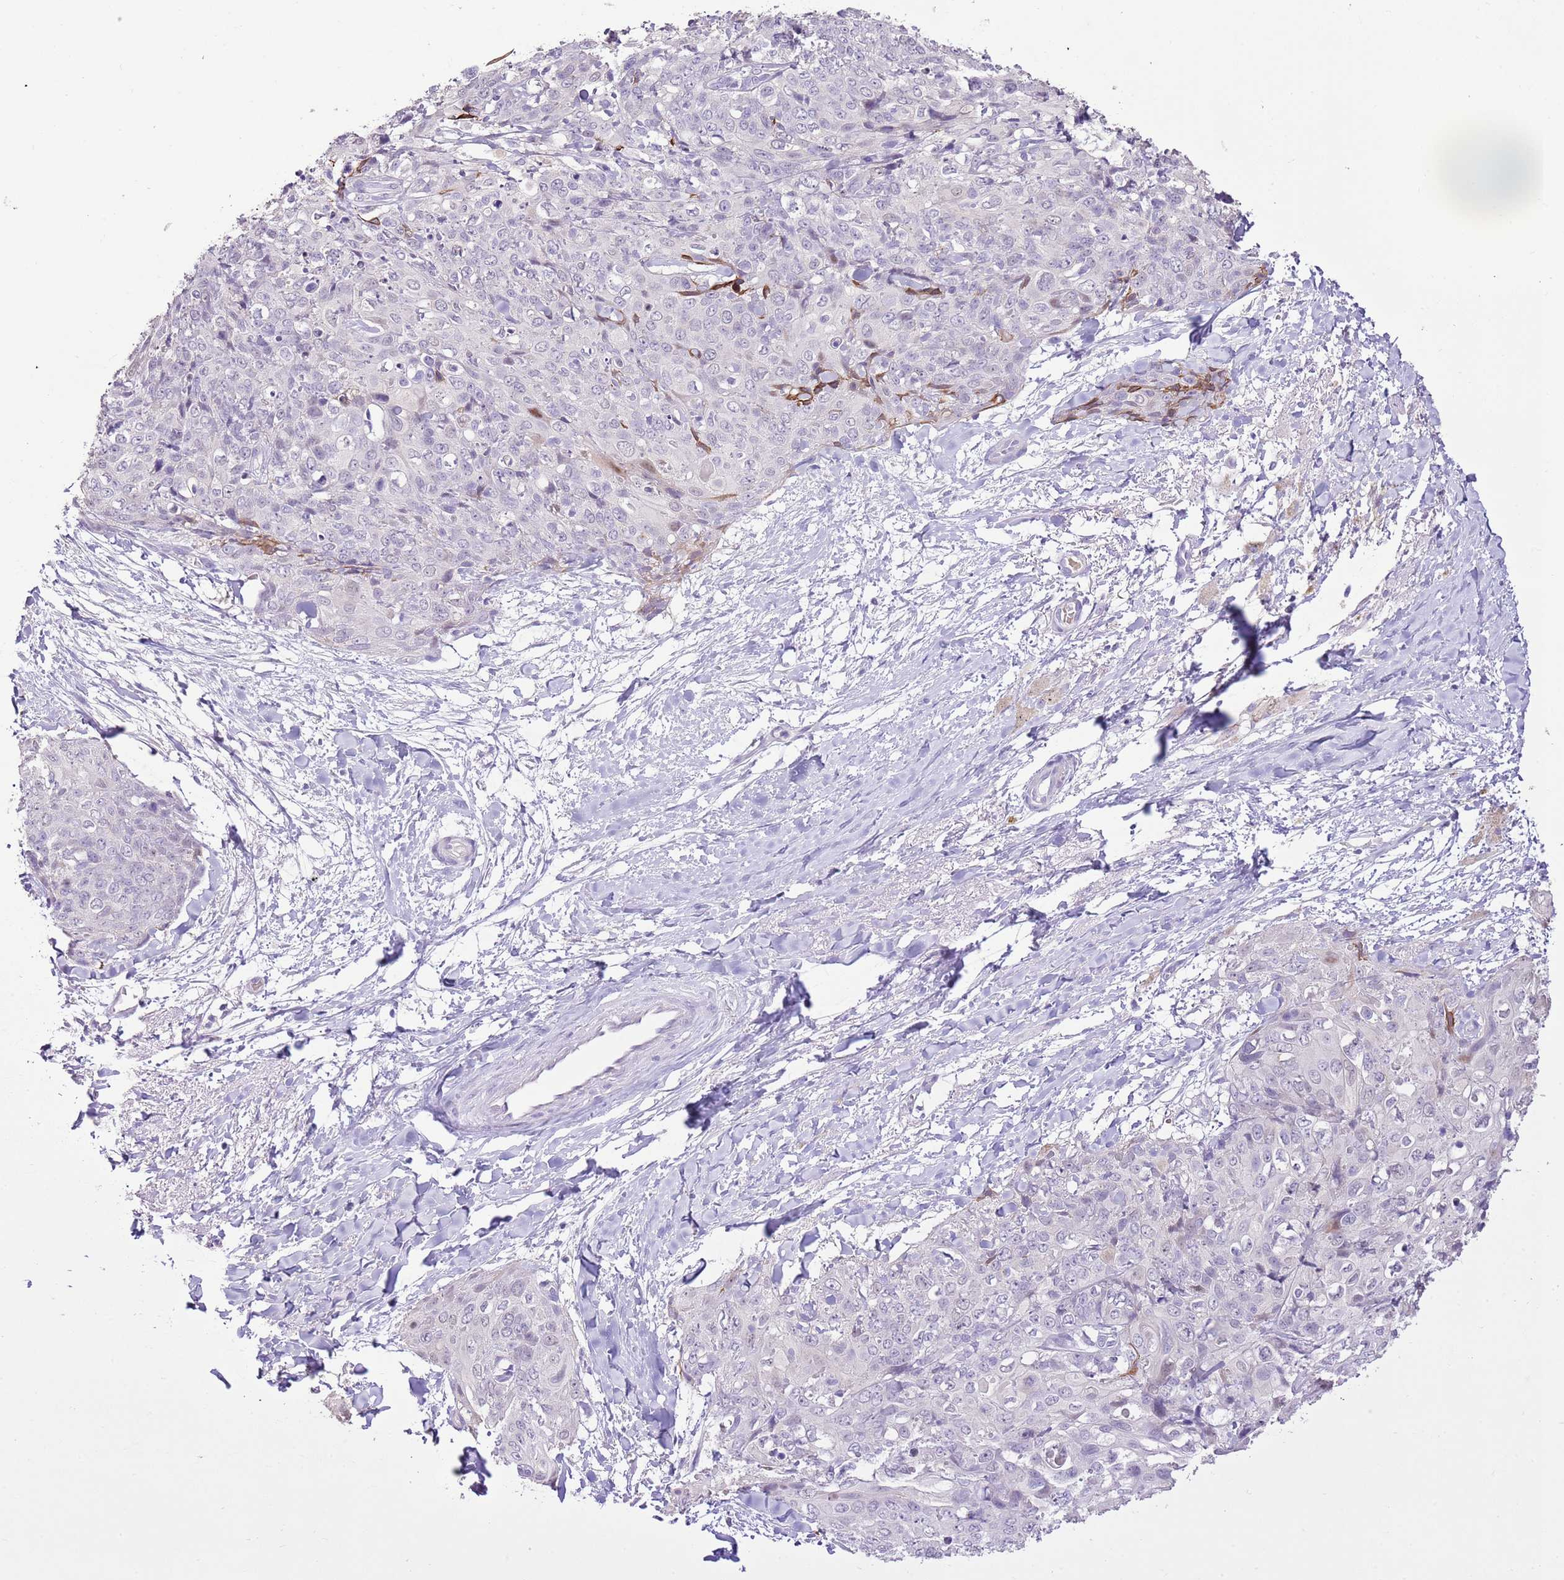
{"staining": {"intensity": "moderate", "quantity": "<25%", "location": "cytoplasmic/membranous"}, "tissue": "skin cancer", "cell_type": "Tumor cells", "image_type": "cancer", "snomed": [{"axis": "morphology", "description": "Squamous cell carcinoma, NOS"}, {"axis": "topography", "description": "Skin"}, {"axis": "topography", "description": "Vulva"}], "caption": "A photomicrograph of squamous cell carcinoma (skin) stained for a protein displays moderate cytoplasmic/membranous brown staining in tumor cells. The protein is shown in brown color, while the nuclei are stained blue.", "gene": "XPO7", "patient": {"sex": "female", "age": 85}}